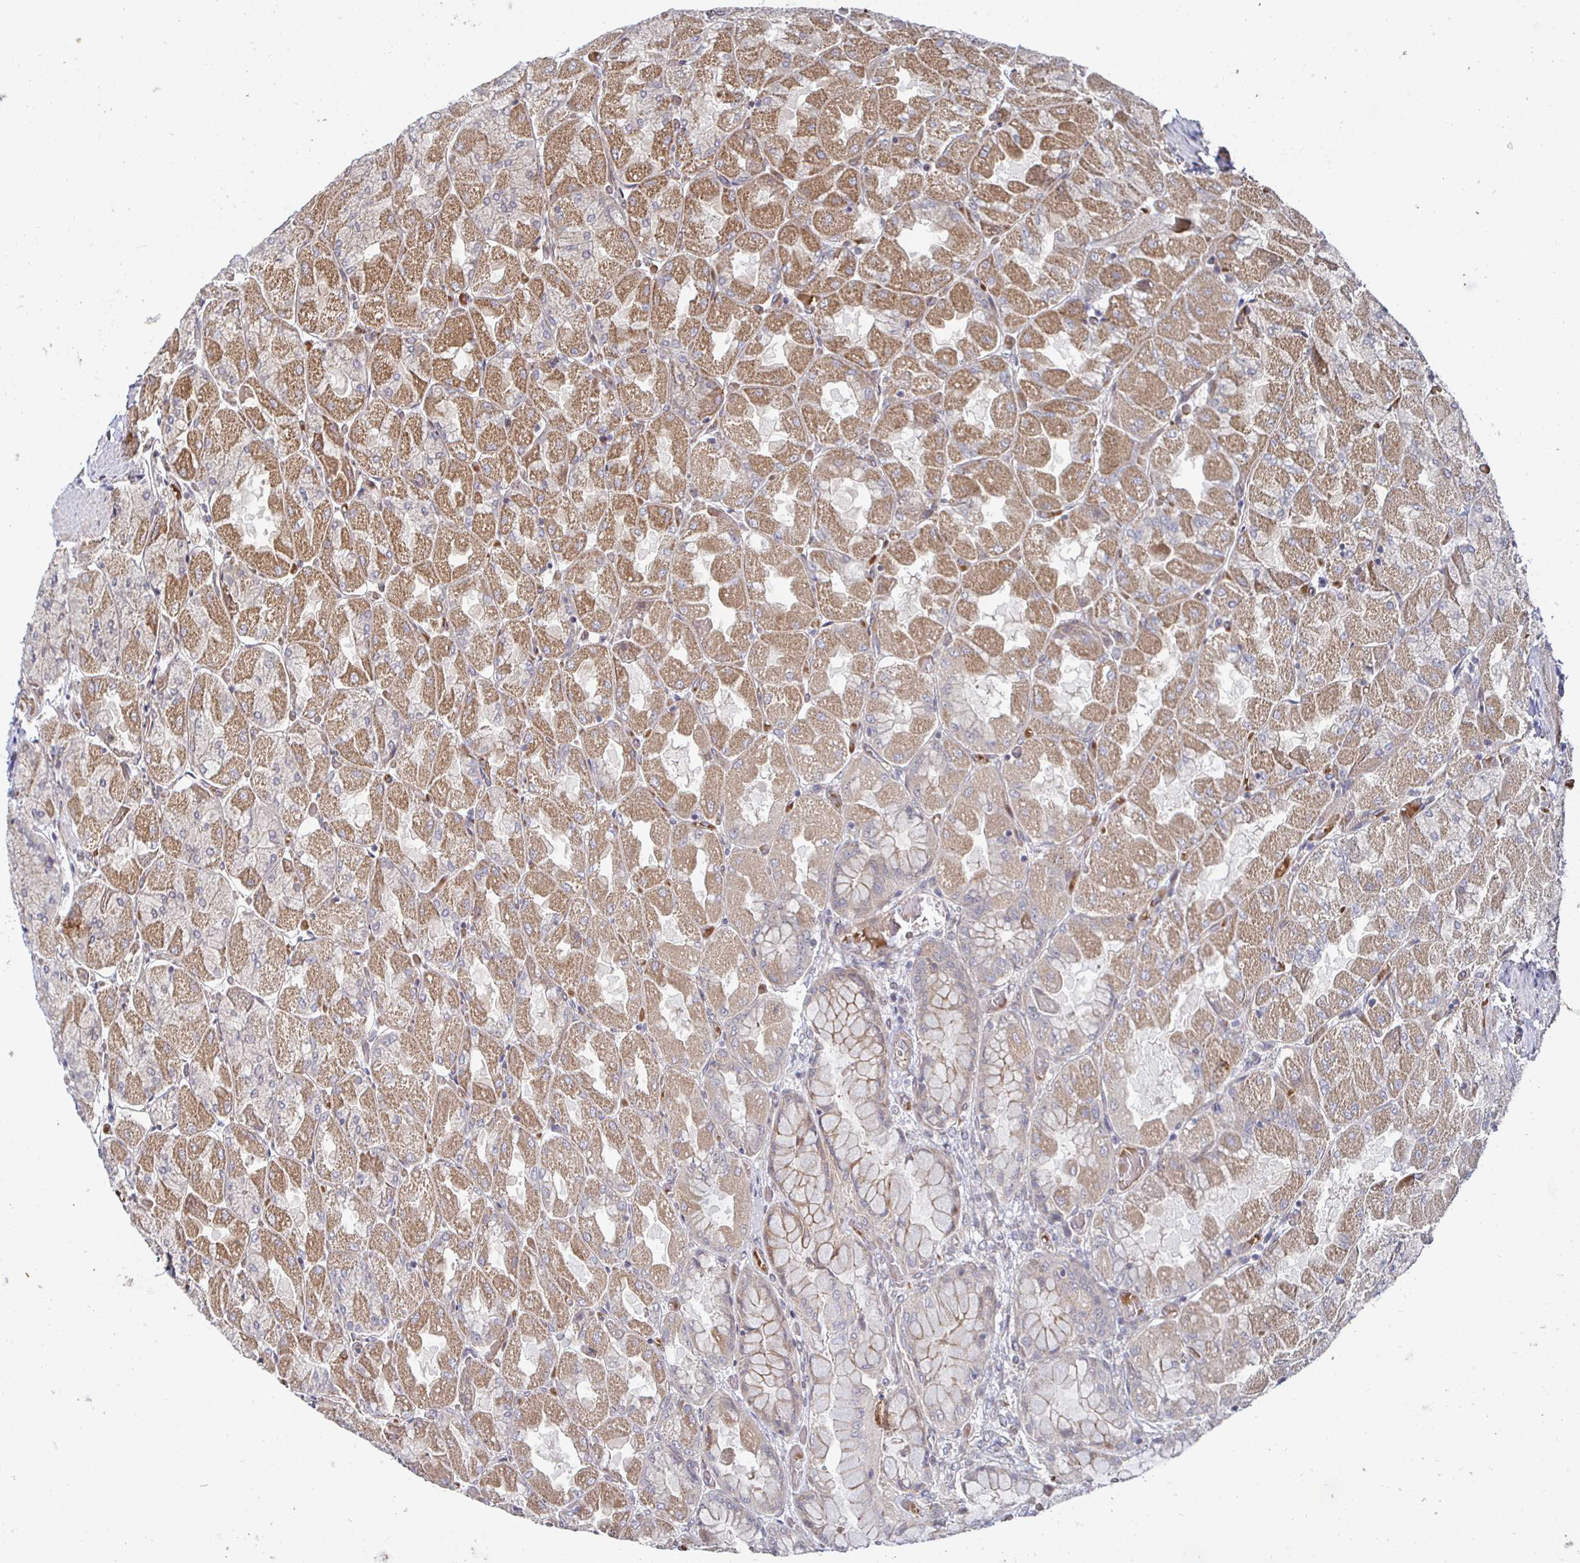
{"staining": {"intensity": "moderate", "quantity": ">75%", "location": "cytoplasmic/membranous"}, "tissue": "stomach", "cell_type": "Glandular cells", "image_type": "normal", "snomed": [{"axis": "morphology", "description": "Normal tissue, NOS"}, {"axis": "topography", "description": "Stomach"}], "caption": "Benign stomach was stained to show a protein in brown. There is medium levels of moderate cytoplasmic/membranous staining in approximately >75% of glandular cells. (brown staining indicates protein expression, while blue staining denotes nuclei).", "gene": "TBKBP1", "patient": {"sex": "female", "age": 61}}